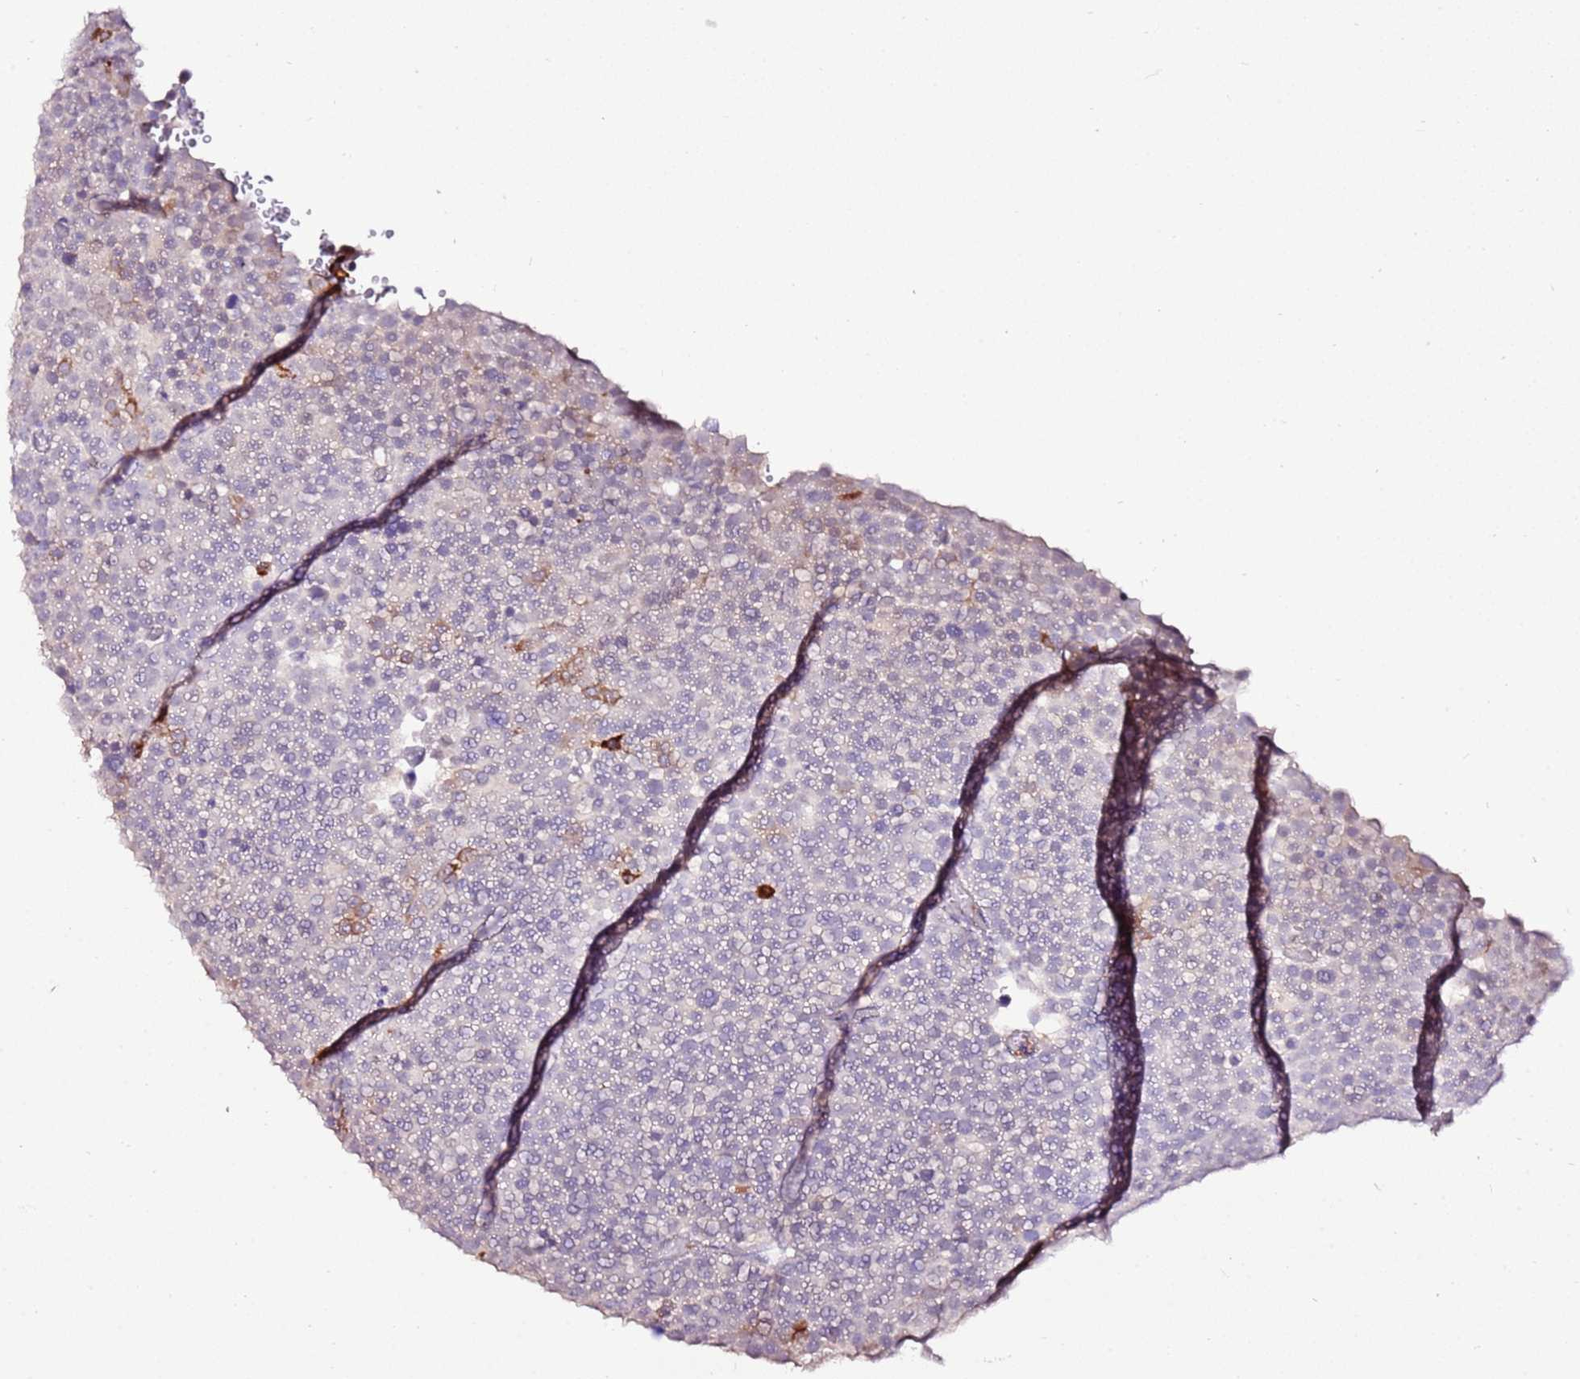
{"staining": {"intensity": "negative", "quantity": "none", "location": "none"}, "tissue": "testis cancer", "cell_type": "Tumor cells", "image_type": "cancer", "snomed": [{"axis": "morphology", "description": "Seminoma, NOS"}, {"axis": "topography", "description": "Testis"}], "caption": "Tumor cells are negative for protein expression in human testis cancer (seminoma). Nuclei are stained in blue.", "gene": "ART5", "patient": {"sex": "male", "age": 71}}